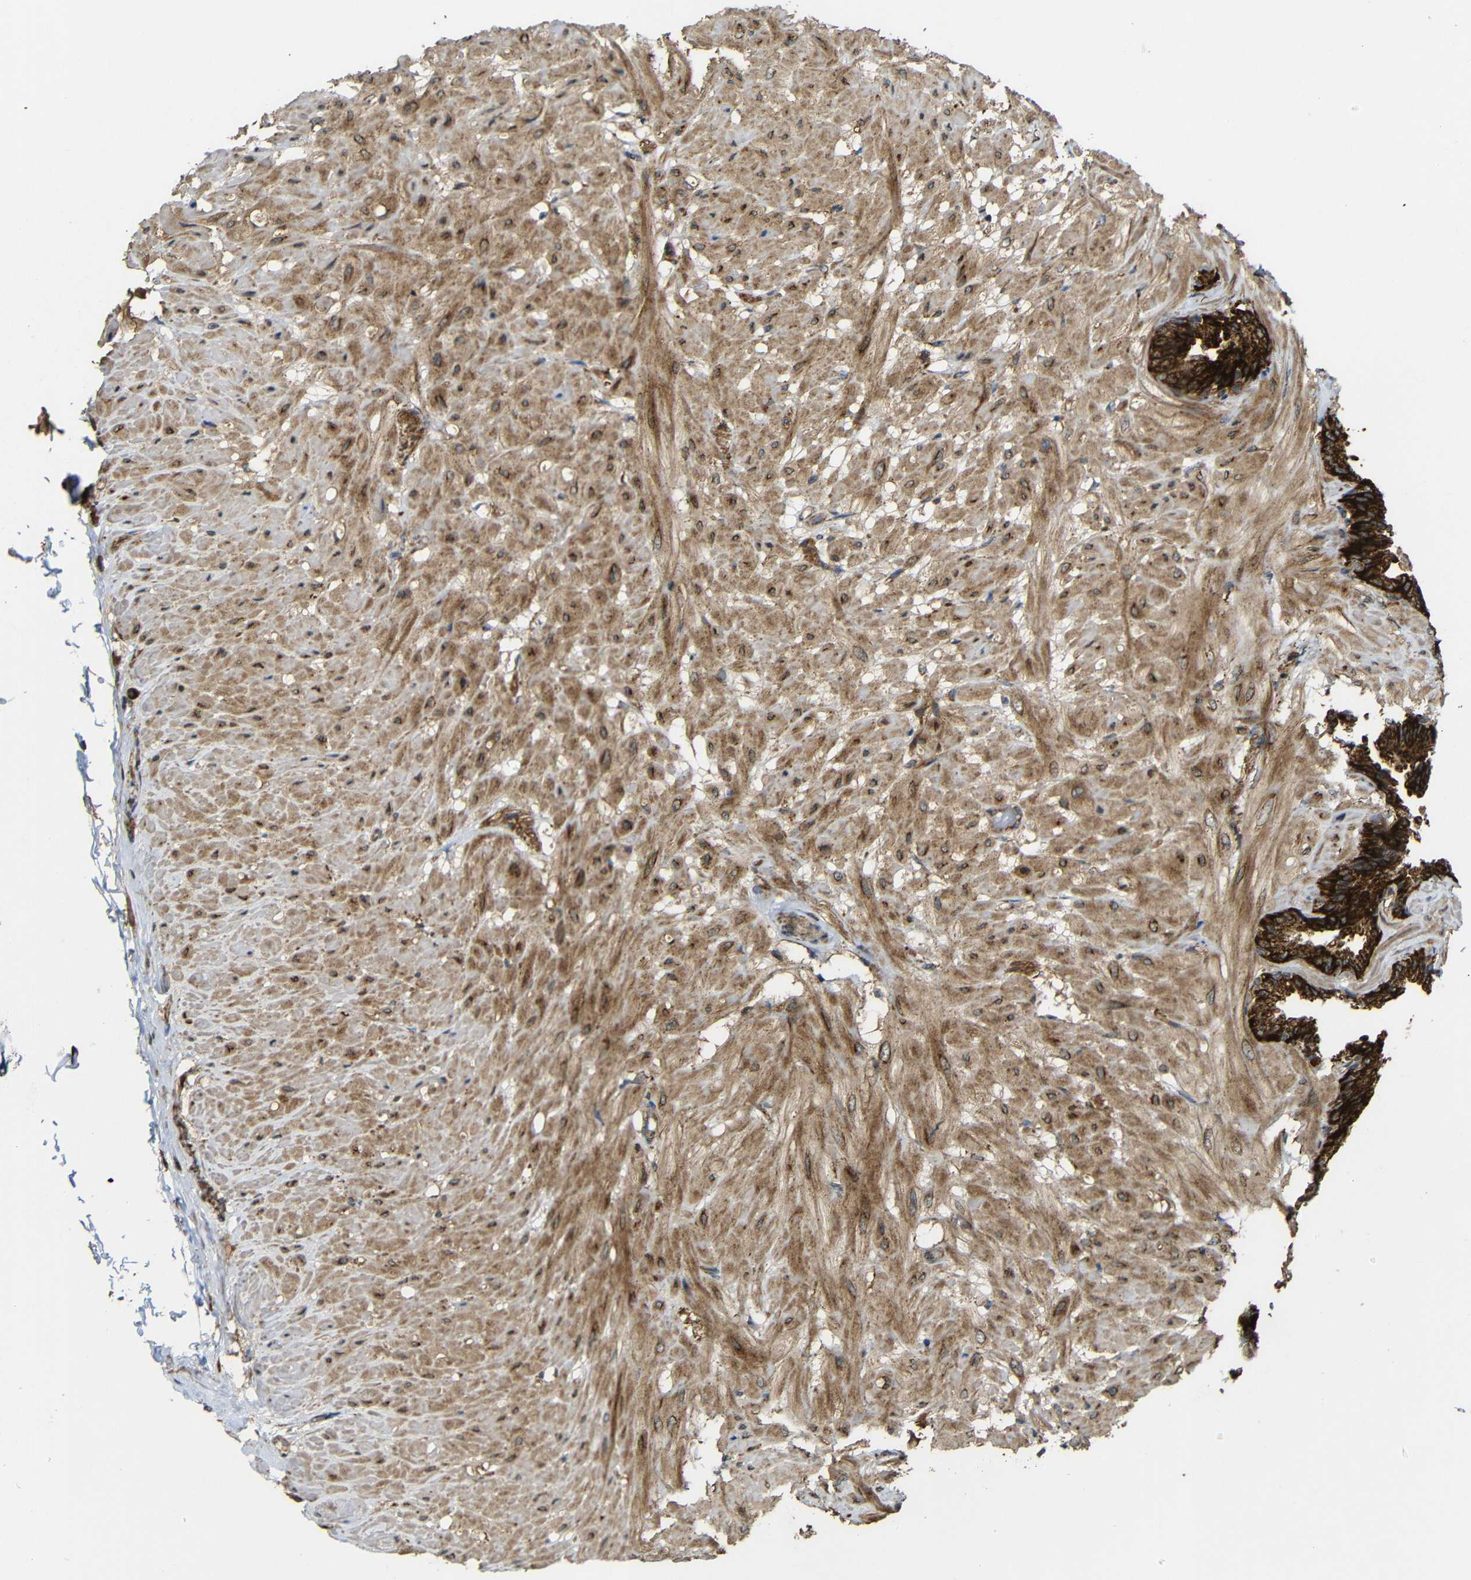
{"staining": {"intensity": "strong", "quantity": ">75%", "location": "cytoplasmic/membranous"}, "tissue": "seminal vesicle", "cell_type": "Glandular cells", "image_type": "normal", "snomed": [{"axis": "morphology", "description": "Normal tissue, NOS"}, {"axis": "topography", "description": "Seminal veicle"}], "caption": "Immunohistochemistry staining of benign seminal vesicle, which demonstrates high levels of strong cytoplasmic/membranous positivity in about >75% of glandular cells indicating strong cytoplasmic/membranous protein expression. The staining was performed using DAB (brown) for protein detection and nuclei were counterstained in hematoxylin (blue).", "gene": "KANK4", "patient": {"sex": "male", "age": 46}}